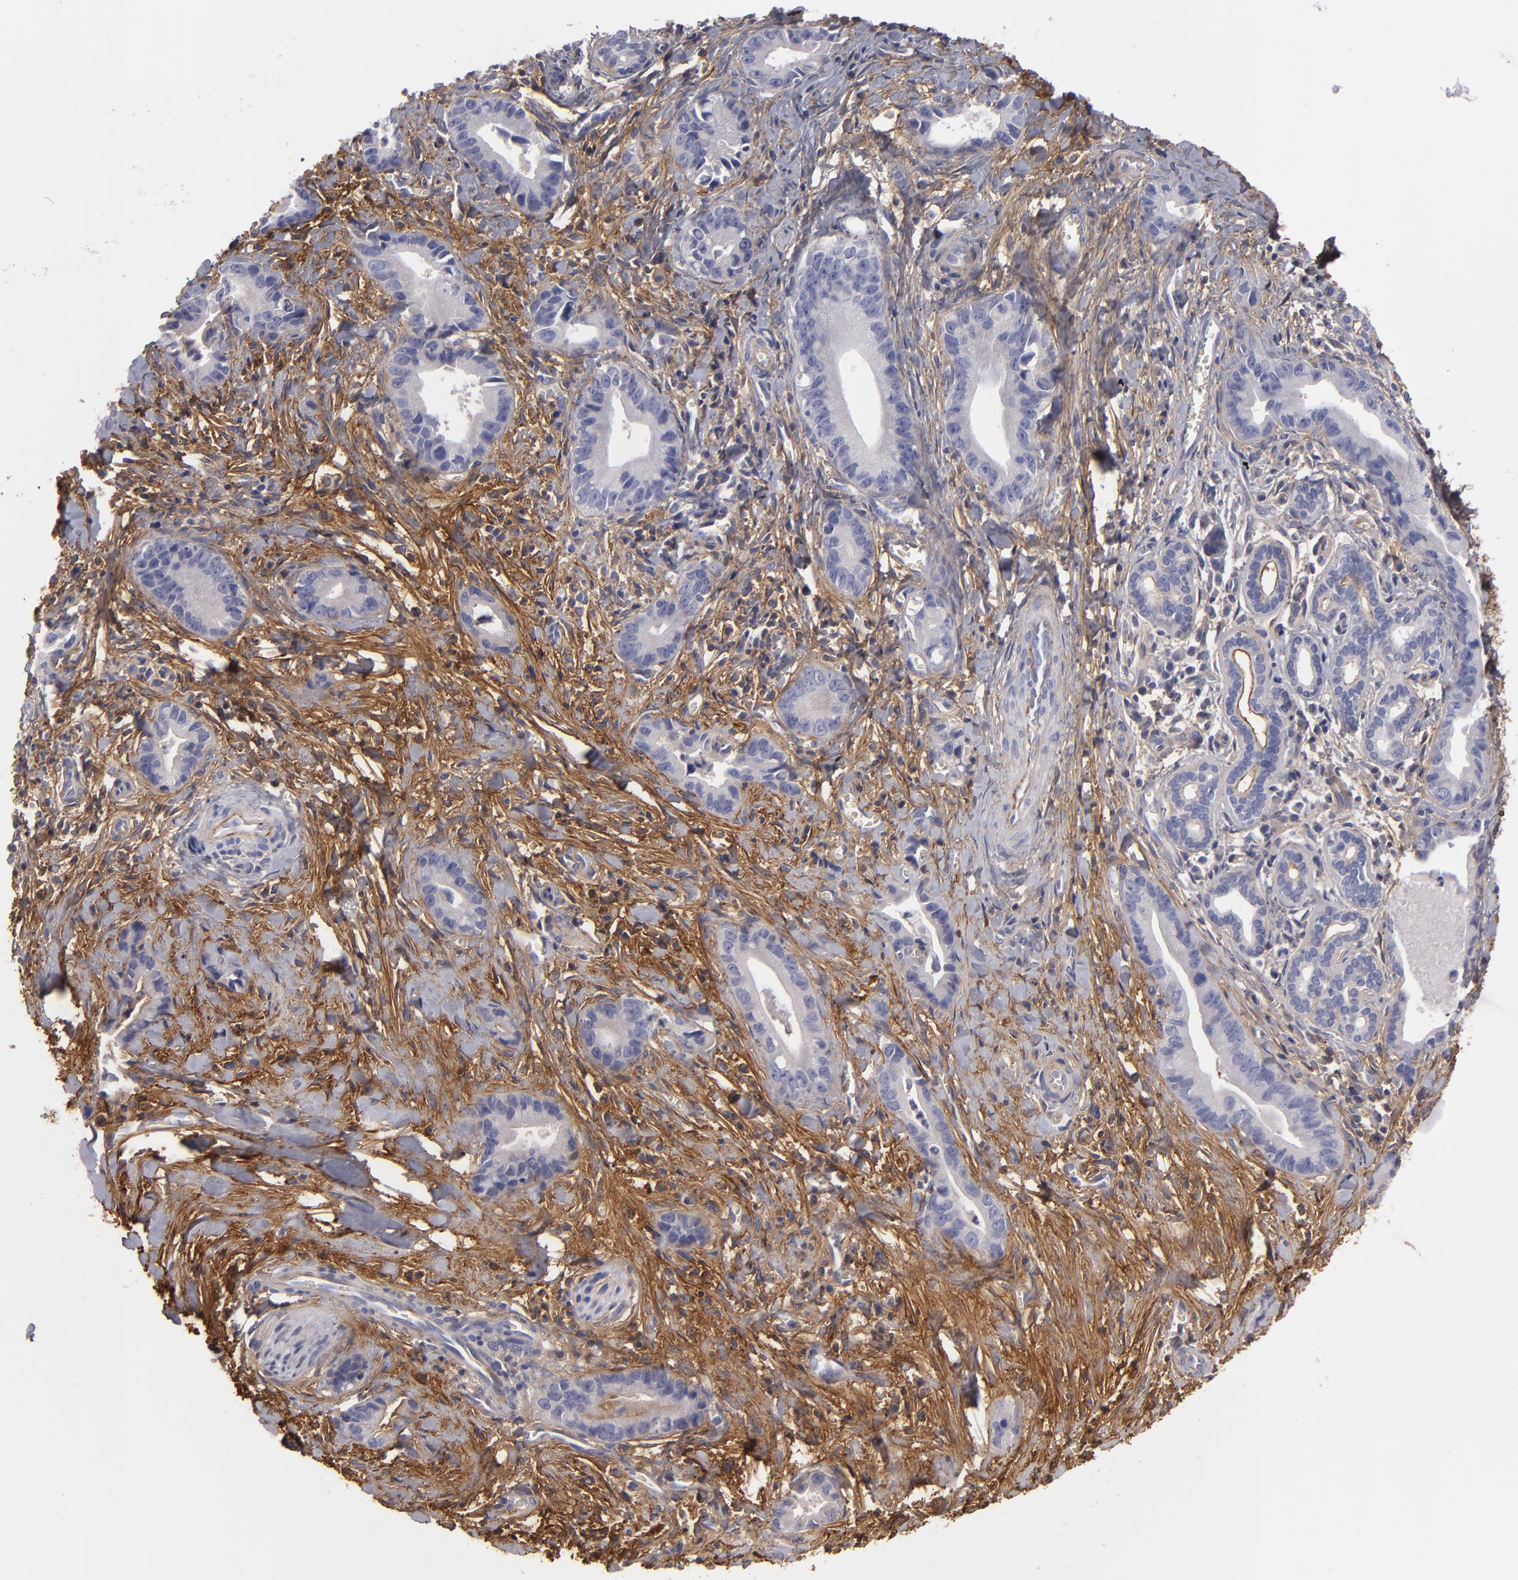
{"staining": {"intensity": "negative", "quantity": "none", "location": "none"}, "tissue": "liver cancer", "cell_type": "Tumor cells", "image_type": "cancer", "snomed": [{"axis": "morphology", "description": "Cholangiocarcinoma"}, {"axis": "topography", "description": "Liver"}], "caption": "Immunohistochemistry of human liver cholangiocarcinoma reveals no positivity in tumor cells.", "gene": "FBLN1", "patient": {"sex": "female", "age": 55}}